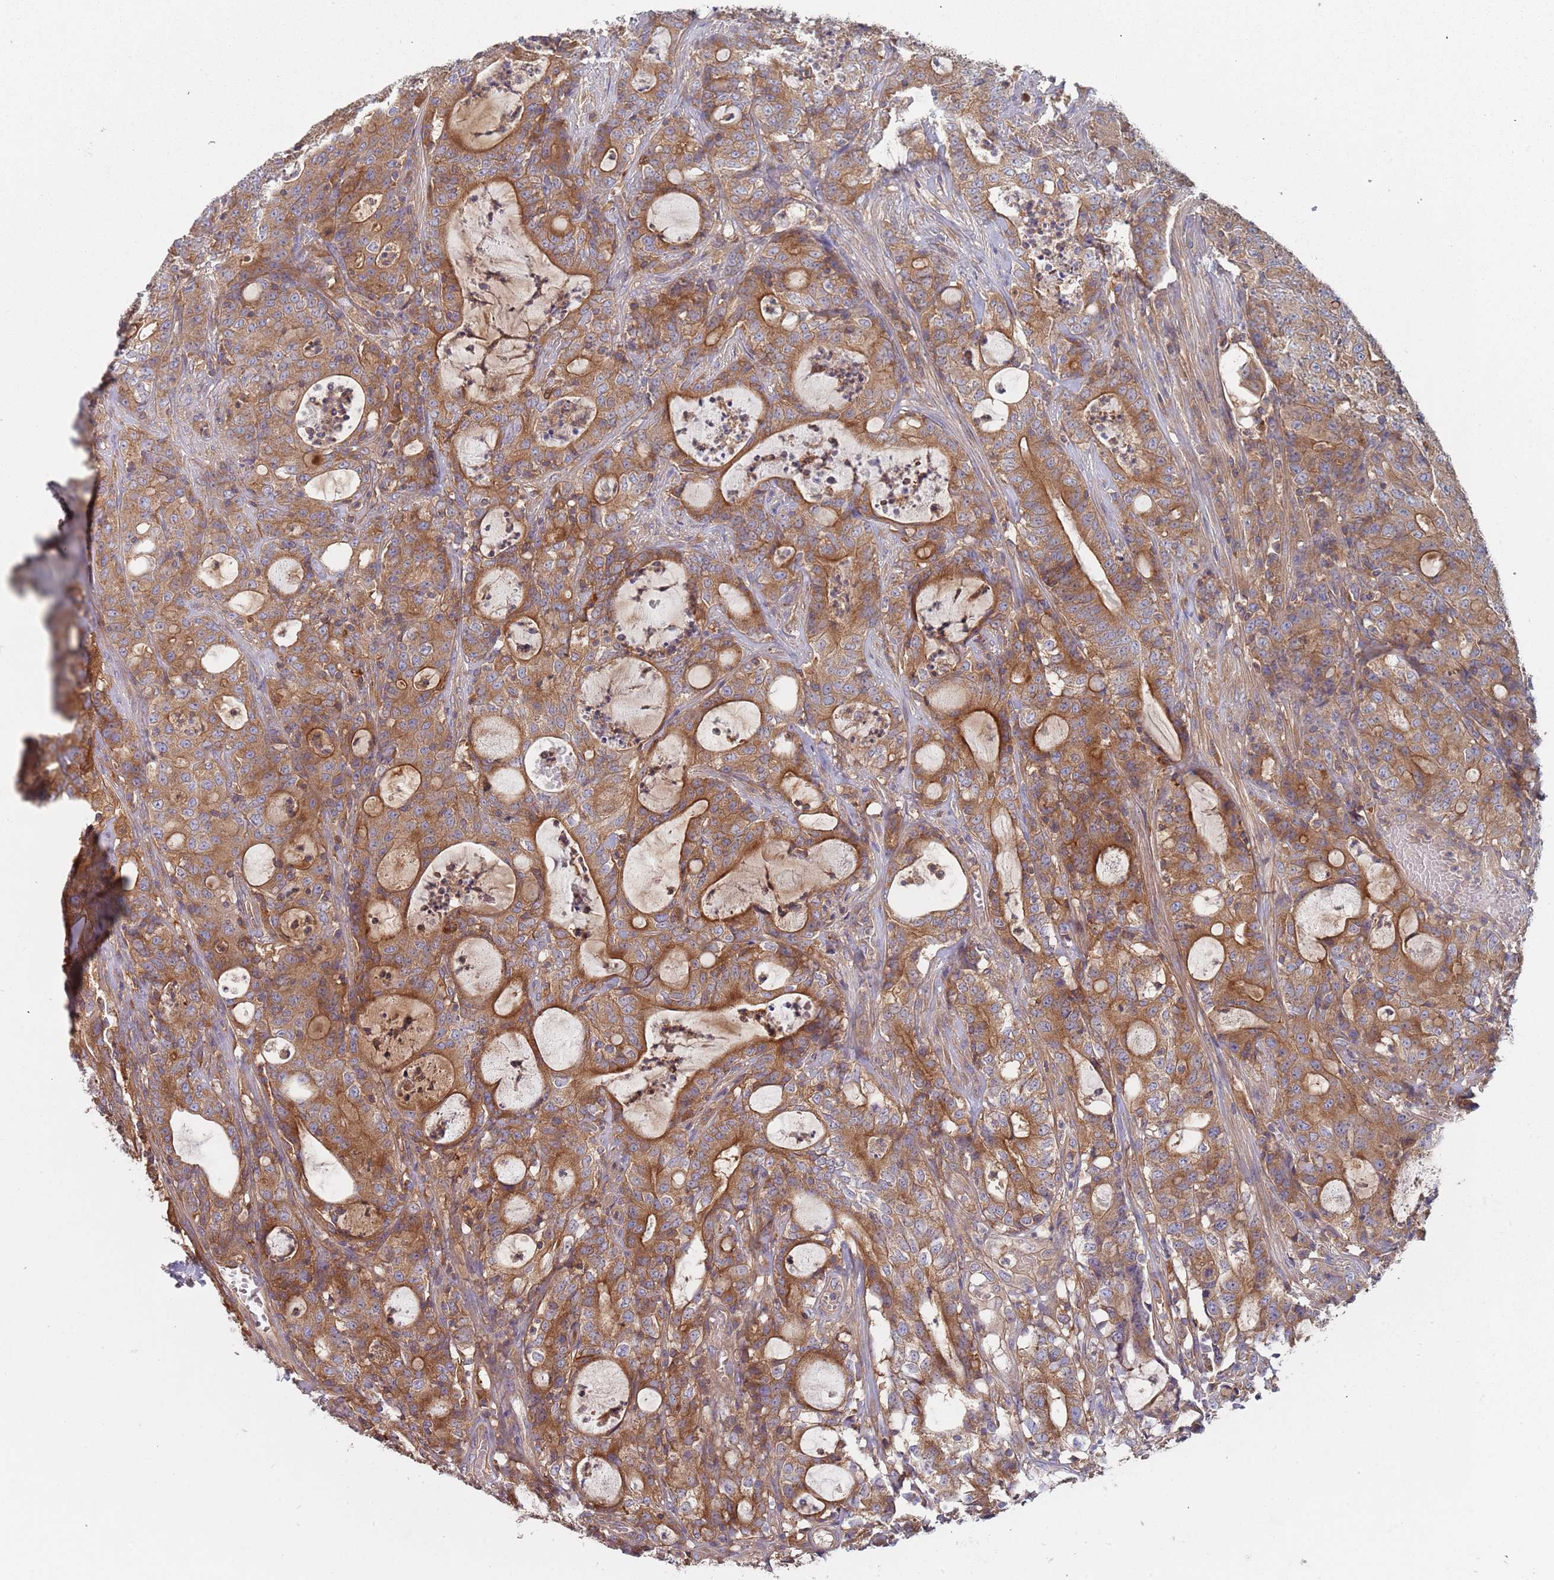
{"staining": {"intensity": "moderate", "quantity": ">75%", "location": "cytoplasmic/membranous"}, "tissue": "colorectal cancer", "cell_type": "Tumor cells", "image_type": "cancer", "snomed": [{"axis": "morphology", "description": "Adenocarcinoma, NOS"}, {"axis": "topography", "description": "Colon"}], "caption": "This photomicrograph exhibits colorectal cancer (adenocarcinoma) stained with IHC to label a protein in brown. The cytoplasmic/membranous of tumor cells show moderate positivity for the protein. Nuclei are counter-stained blue.", "gene": "GDI2", "patient": {"sex": "male", "age": 83}}